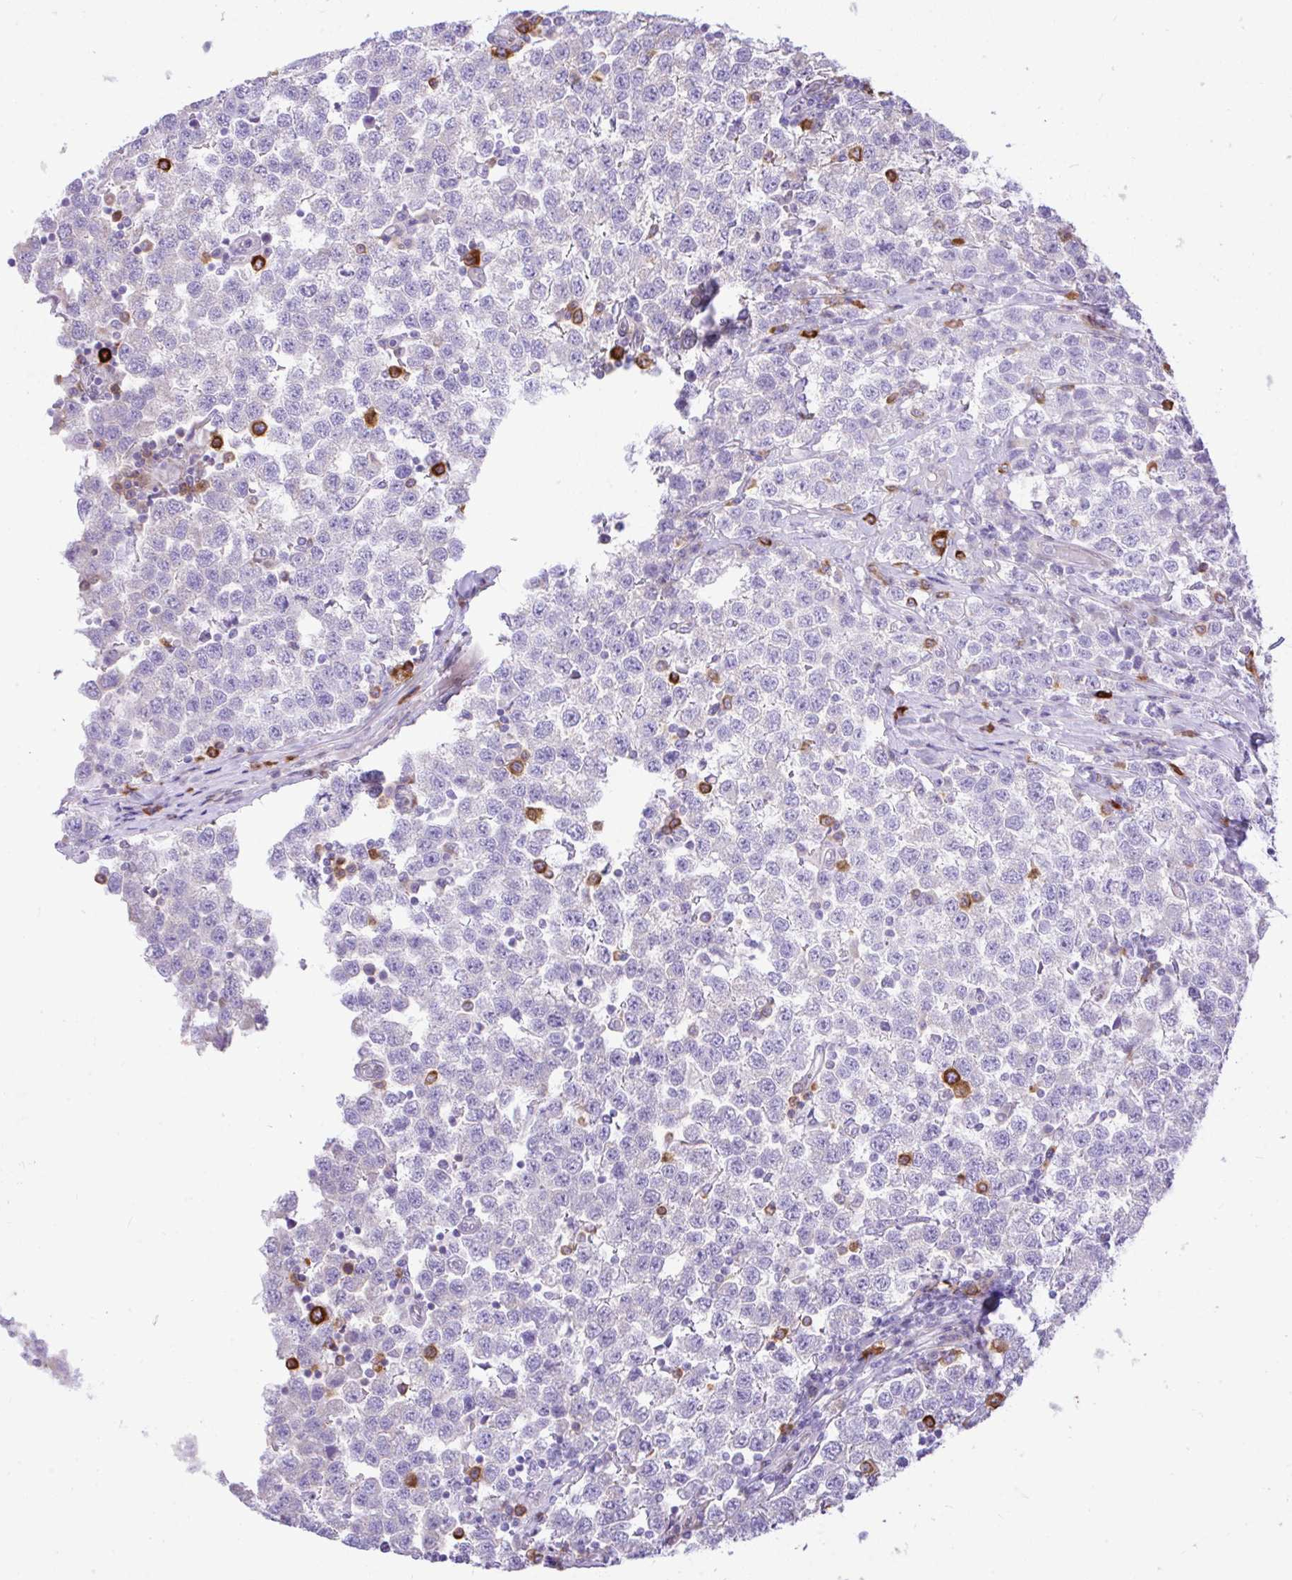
{"staining": {"intensity": "negative", "quantity": "none", "location": "none"}, "tissue": "testis cancer", "cell_type": "Tumor cells", "image_type": "cancer", "snomed": [{"axis": "morphology", "description": "Seminoma, NOS"}, {"axis": "topography", "description": "Testis"}], "caption": "Immunohistochemistry of human testis cancer reveals no expression in tumor cells.", "gene": "EEF1A2", "patient": {"sex": "male", "age": 34}}